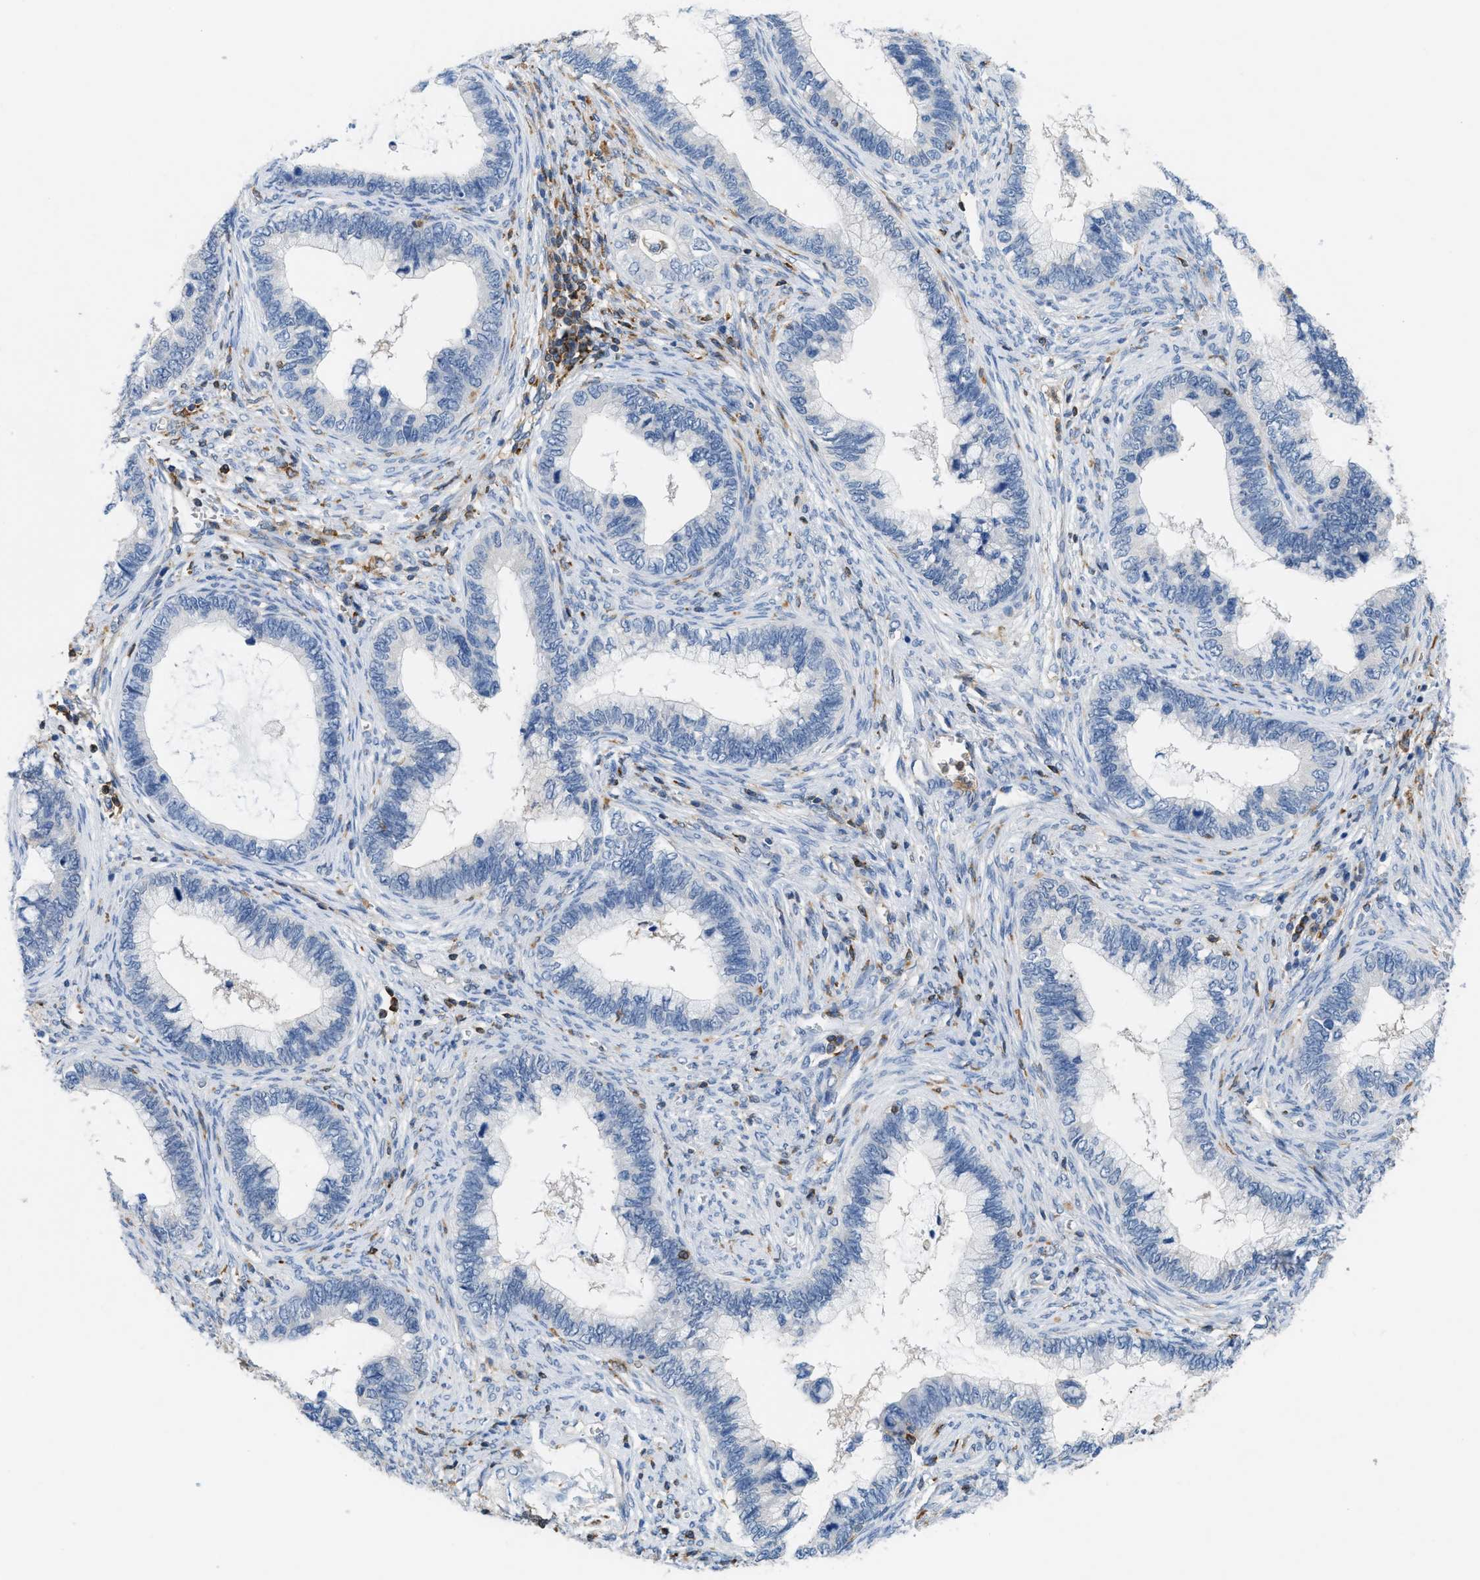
{"staining": {"intensity": "negative", "quantity": "none", "location": "none"}, "tissue": "cervical cancer", "cell_type": "Tumor cells", "image_type": "cancer", "snomed": [{"axis": "morphology", "description": "Adenocarcinoma, NOS"}, {"axis": "topography", "description": "Cervix"}], "caption": "This is a image of immunohistochemistry staining of cervical cancer, which shows no positivity in tumor cells.", "gene": "INPP5D", "patient": {"sex": "female", "age": 44}}